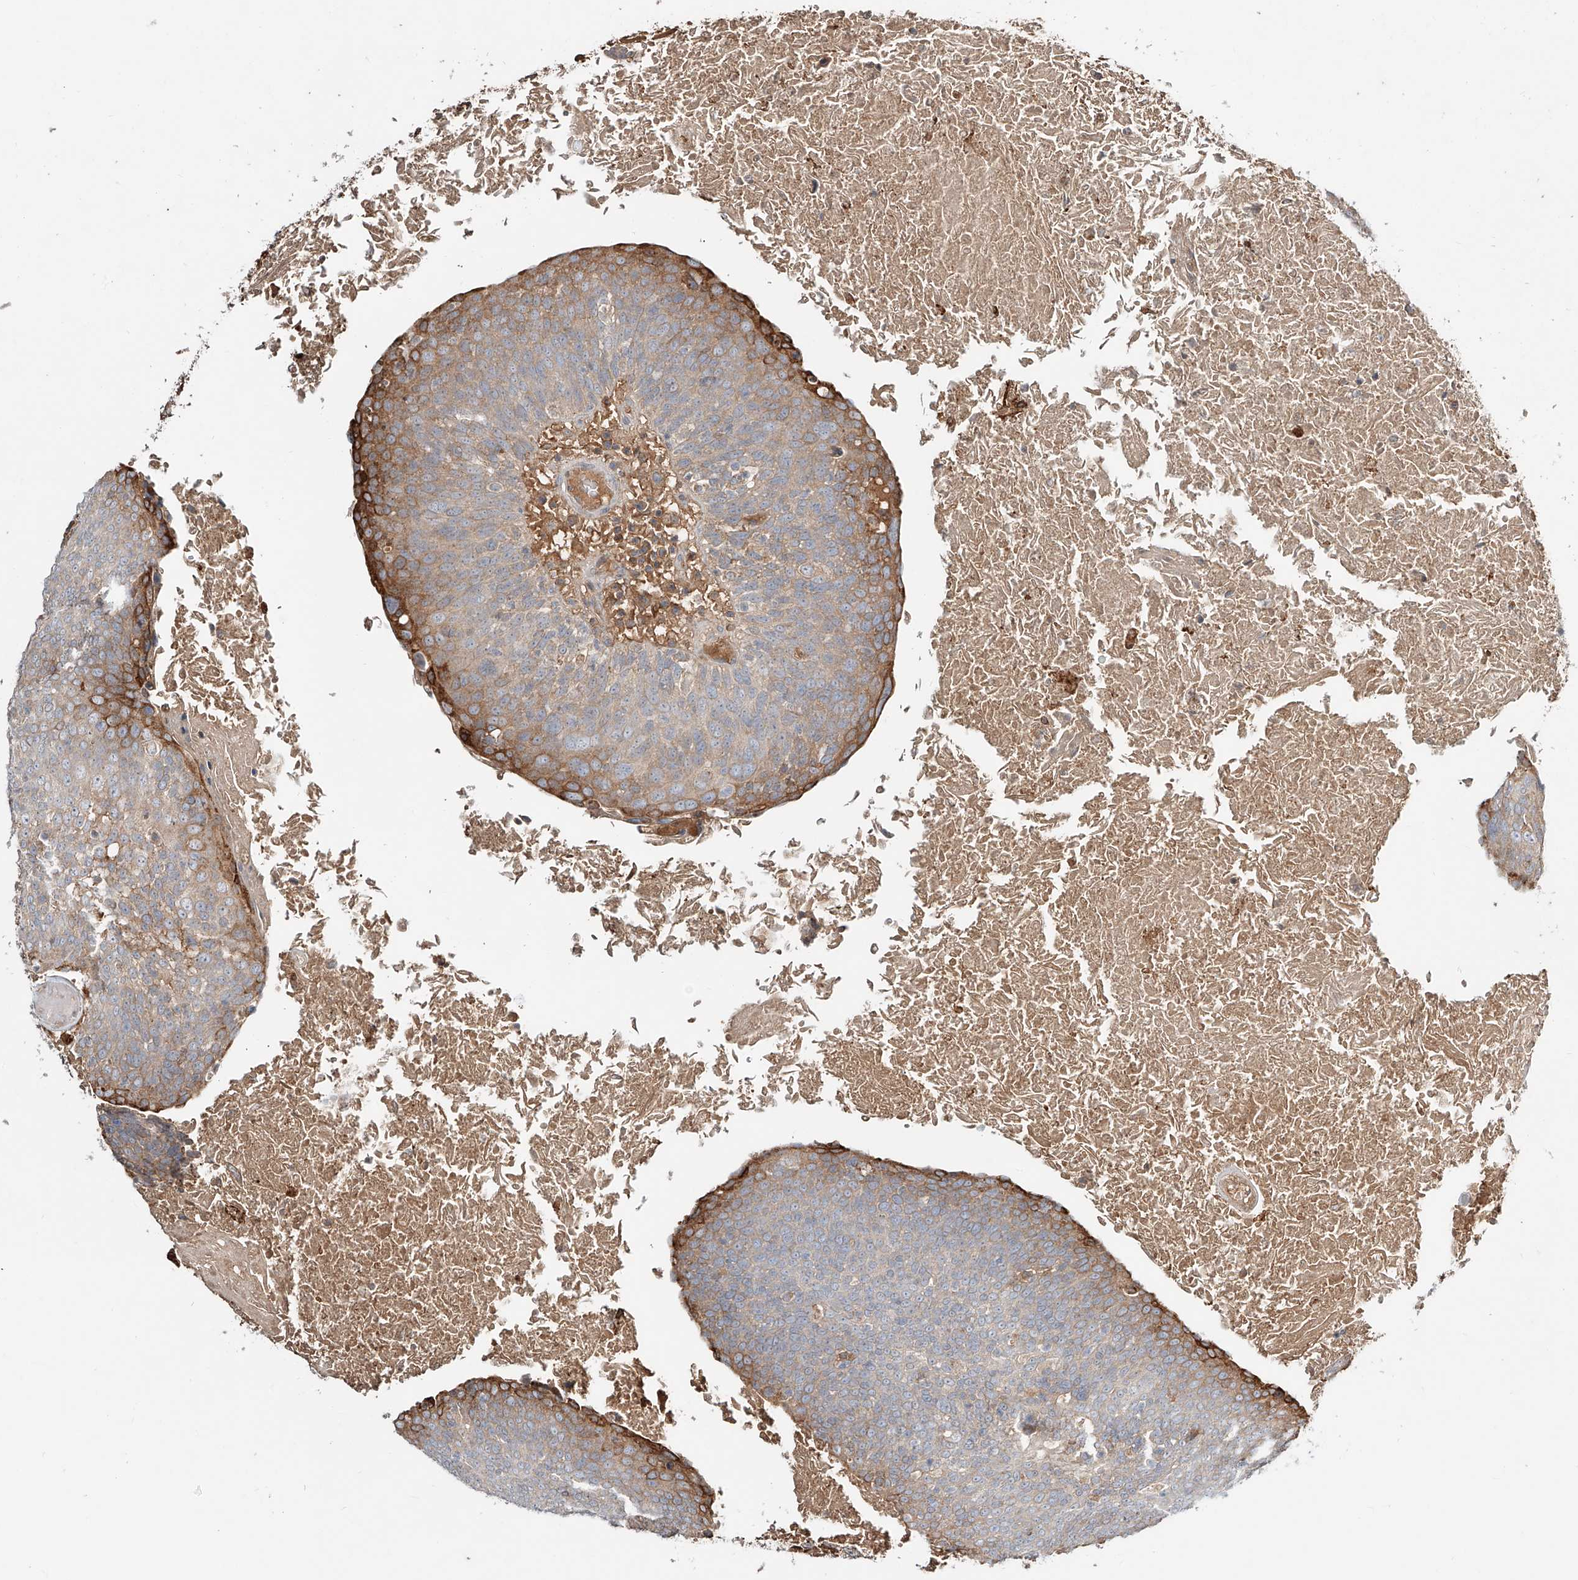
{"staining": {"intensity": "moderate", "quantity": "25%-75%", "location": "cytoplasmic/membranous"}, "tissue": "head and neck cancer", "cell_type": "Tumor cells", "image_type": "cancer", "snomed": [{"axis": "morphology", "description": "Squamous cell carcinoma, NOS"}, {"axis": "morphology", "description": "Squamous cell carcinoma, metastatic, NOS"}, {"axis": "topography", "description": "Lymph node"}, {"axis": "topography", "description": "Head-Neck"}], "caption": "Immunohistochemical staining of head and neck cancer (squamous cell carcinoma) reveals moderate cytoplasmic/membranous protein positivity in approximately 25%-75% of tumor cells.", "gene": "ERO1A", "patient": {"sex": "male", "age": 62}}